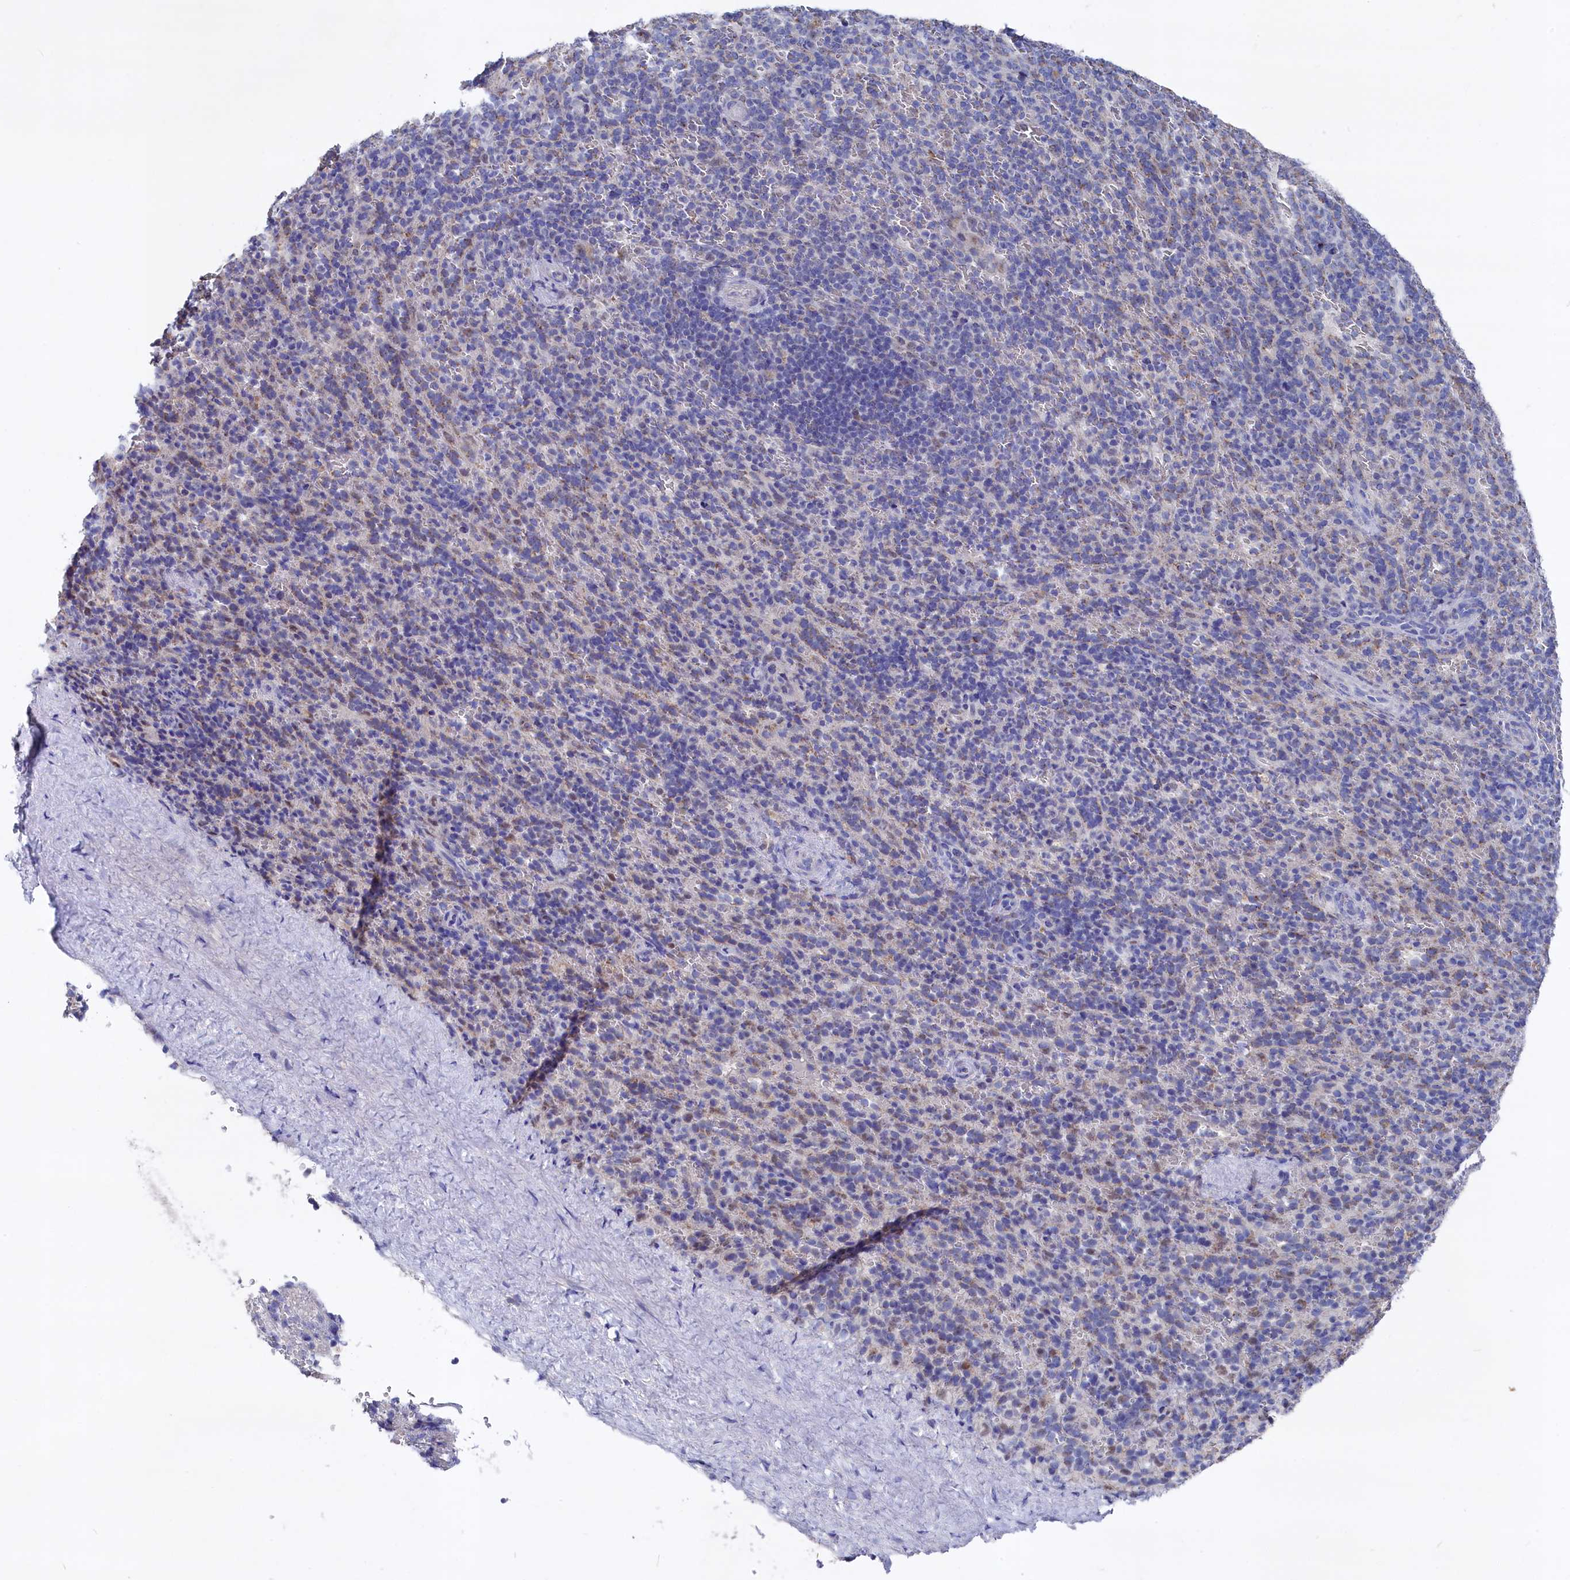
{"staining": {"intensity": "negative", "quantity": "none", "location": "none"}, "tissue": "spleen", "cell_type": "Cells in red pulp", "image_type": "normal", "snomed": [{"axis": "morphology", "description": "Normal tissue, NOS"}, {"axis": "topography", "description": "Spleen"}], "caption": "Immunohistochemistry of normal human spleen demonstrates no positivity in cells in red pulp. (DAB immunohistochemistry with hematoxylin counter stain).", "gene": "GPR108", "patient": {"sex": "female", "age": 21}}